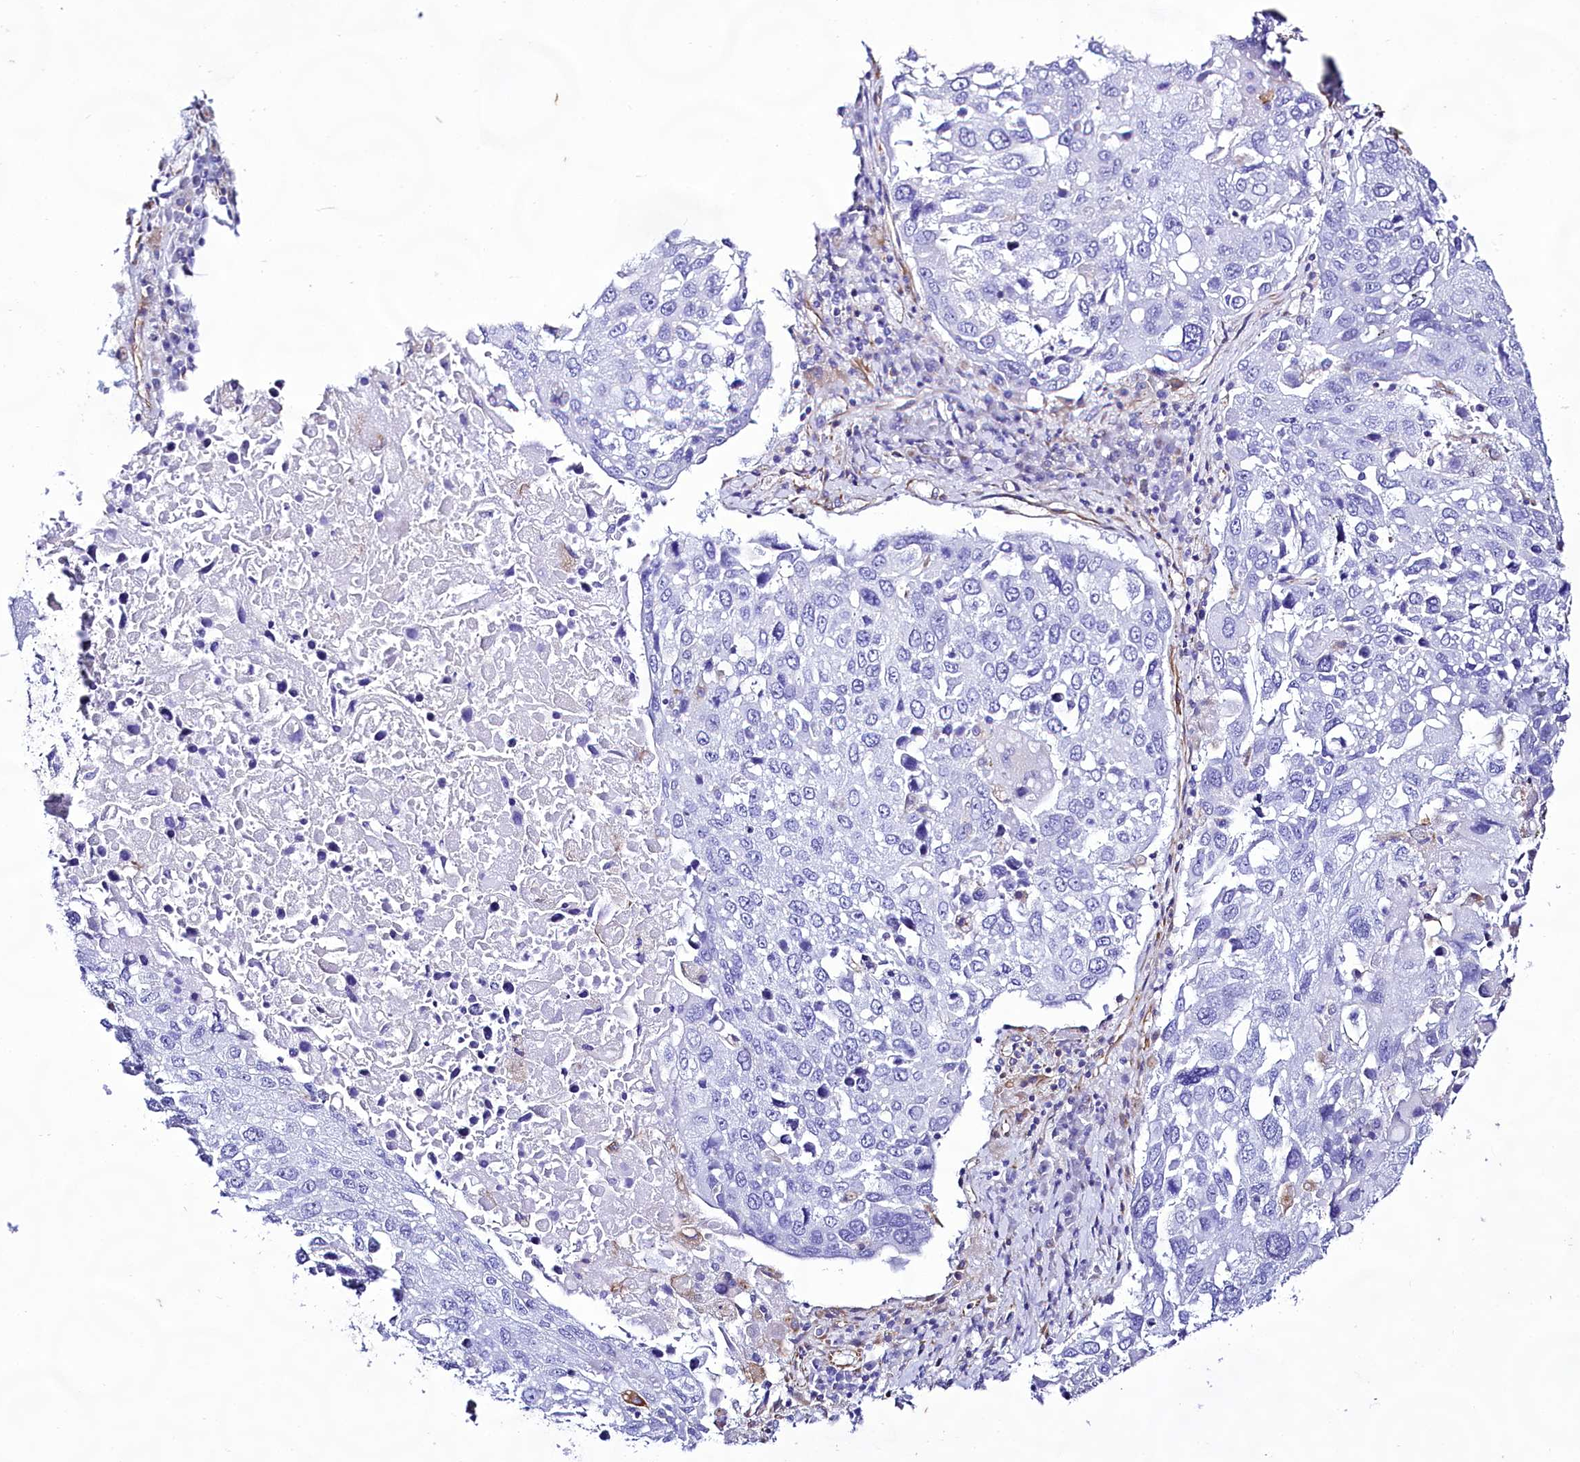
{"staining": {"intensity": "negative", "quantity": "none", "location": "none"}, "tissue": "lung cancer", "cell_type": "Tumor cells", "image_type": "cancer", "snomed": [{"axis": "morphology", "description": "Squamous cell carcinoma, NOS"}, {"axis": "topography", "description": "Lung"}], "caption": "Tumor cells show no significant expression in lung cancer.", "gene": "CD99", "patient": {"sex": "male", "age": 65}}